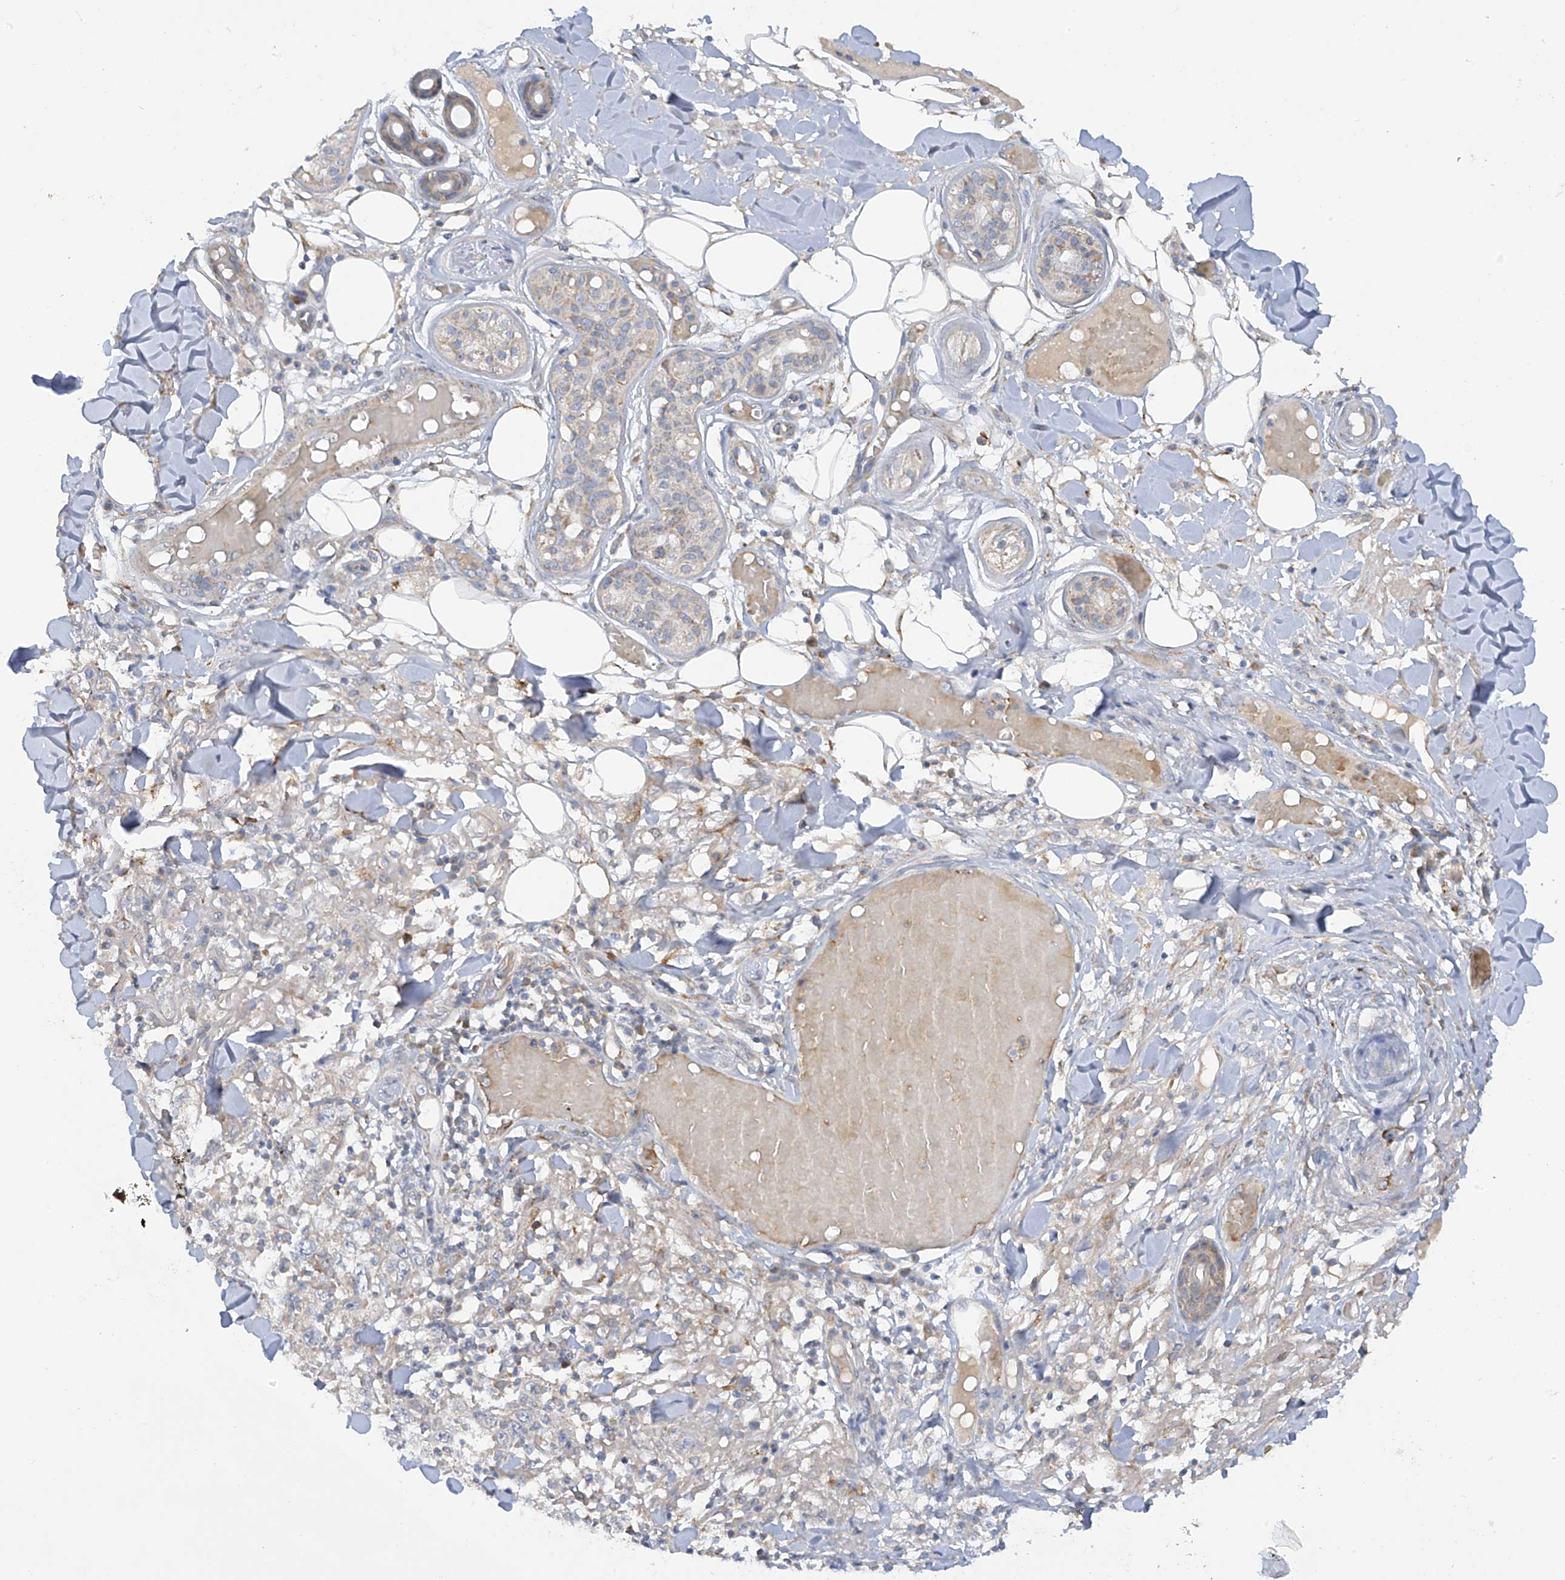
{"staining": {"intensity": "weak", "quantity": "<25%", "location": "cytoplasmic/membranous"}, "tissue": "skin cancer", "cell_type": "Tumor cells", "image_type": "cancer", "snomed": [{"axis": "morphology", "description": "Squamous cell carcinoma, NOS"}, {"axis": "topography", "description": "Skin"}], "caption": "A high-resolution photomicrograph shows IHC staining of squamous cell carcinoma (skin), which exhibits no significant expression in tumor cells.", "gene": "METTL18", "patient": {"sex": "female", "age": 88}}